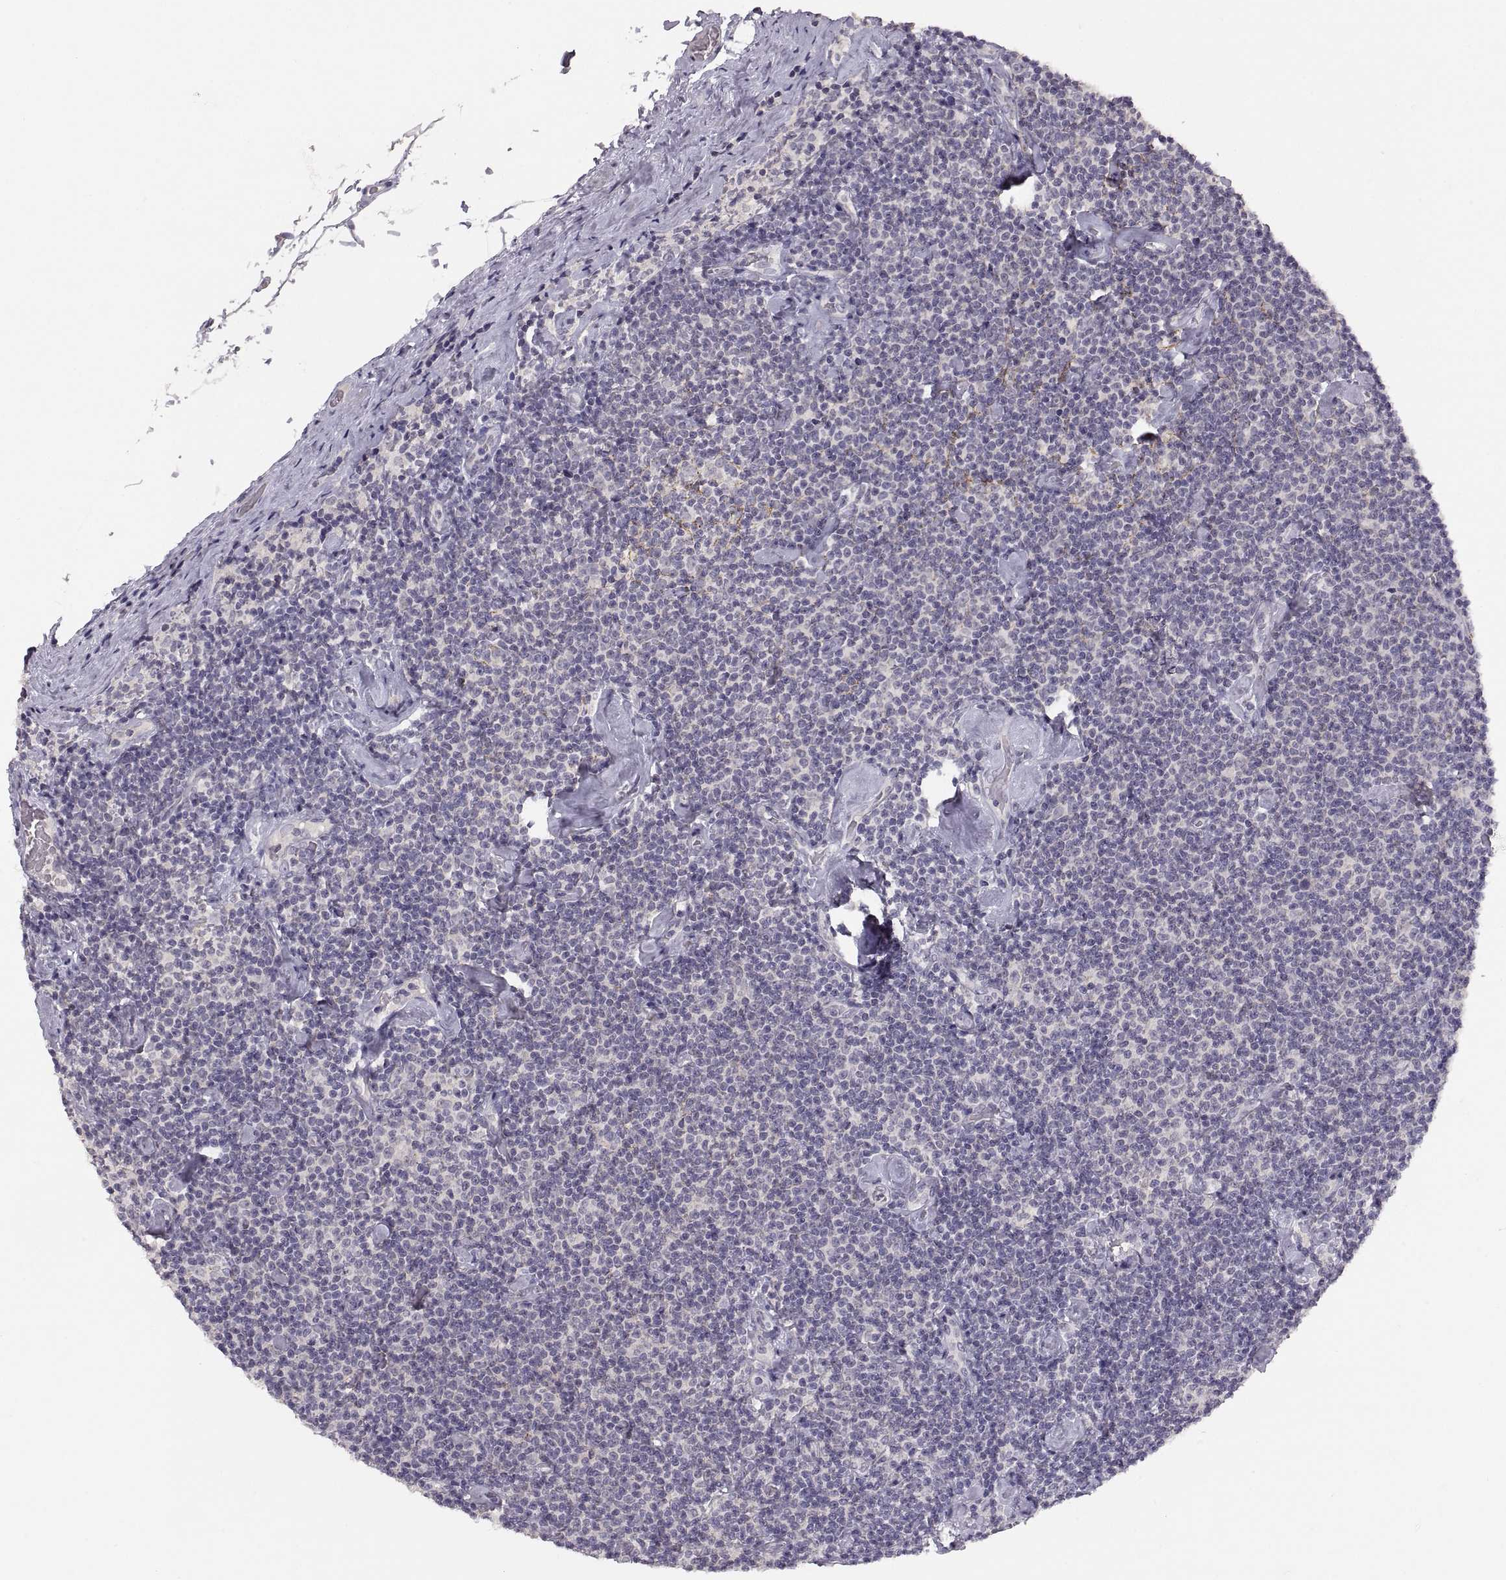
{"staining": {"intensity": "negative", "quantity": "none", "location": "none"}, "tissue": "lymphoma", "cell_type": "Tumor cells", "image_type": "cancer", "snomed": [{"axis": "morphology", "description": "Malignant lymphoma, non-Hodgkin's type, Low grade"}, {"axis": "topography", "description": "Lymph node"}], "caption": "Tumor cells are negative for protein expression in human lymphoma.", "gene": "CDH2", "patient": {"sex": "male", "age": 81}}